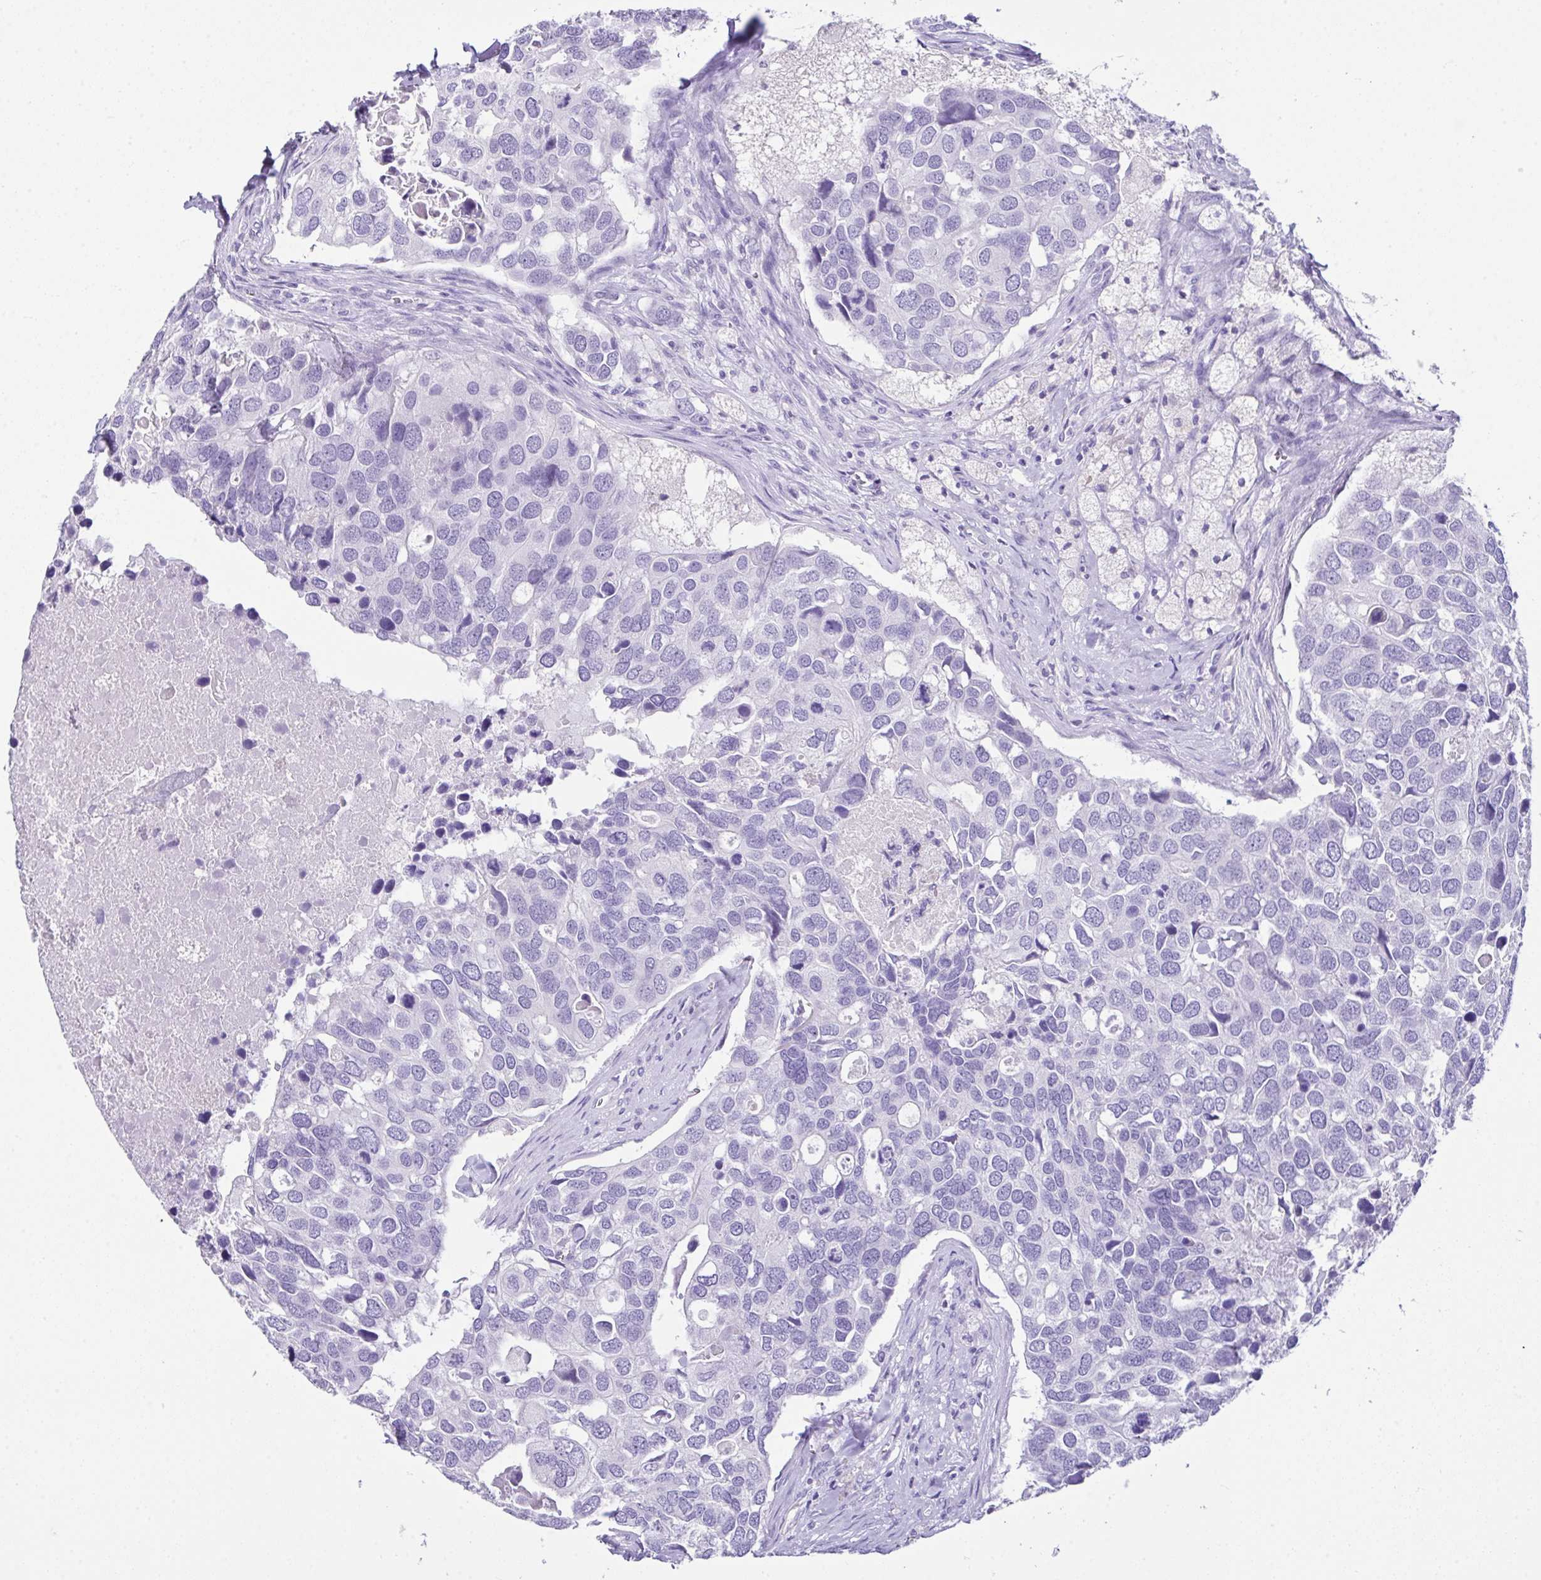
{"staining": {"intensity": "negative", "quantity": "none", "location": "none"}, "tissue": "breast cancer", "cell_type": "Tumor cells", "image_type": "cancer", "snomed": [{"axis": "morphology", "description": "Duct carcinoma"}, {"axis": "topography", "description": "Breast"}], "caption": "A high-resolution histopathology image shows immunohistochemistry (IHC) staining of breast cancer, which demonstrates no significant staining in tumor cells. (Brightfield microscopy of DAB immunohistochemistry (IHC) at high magnification).", "gene": "LGALS4", "patient": {"sex": "female", "age": 83}}